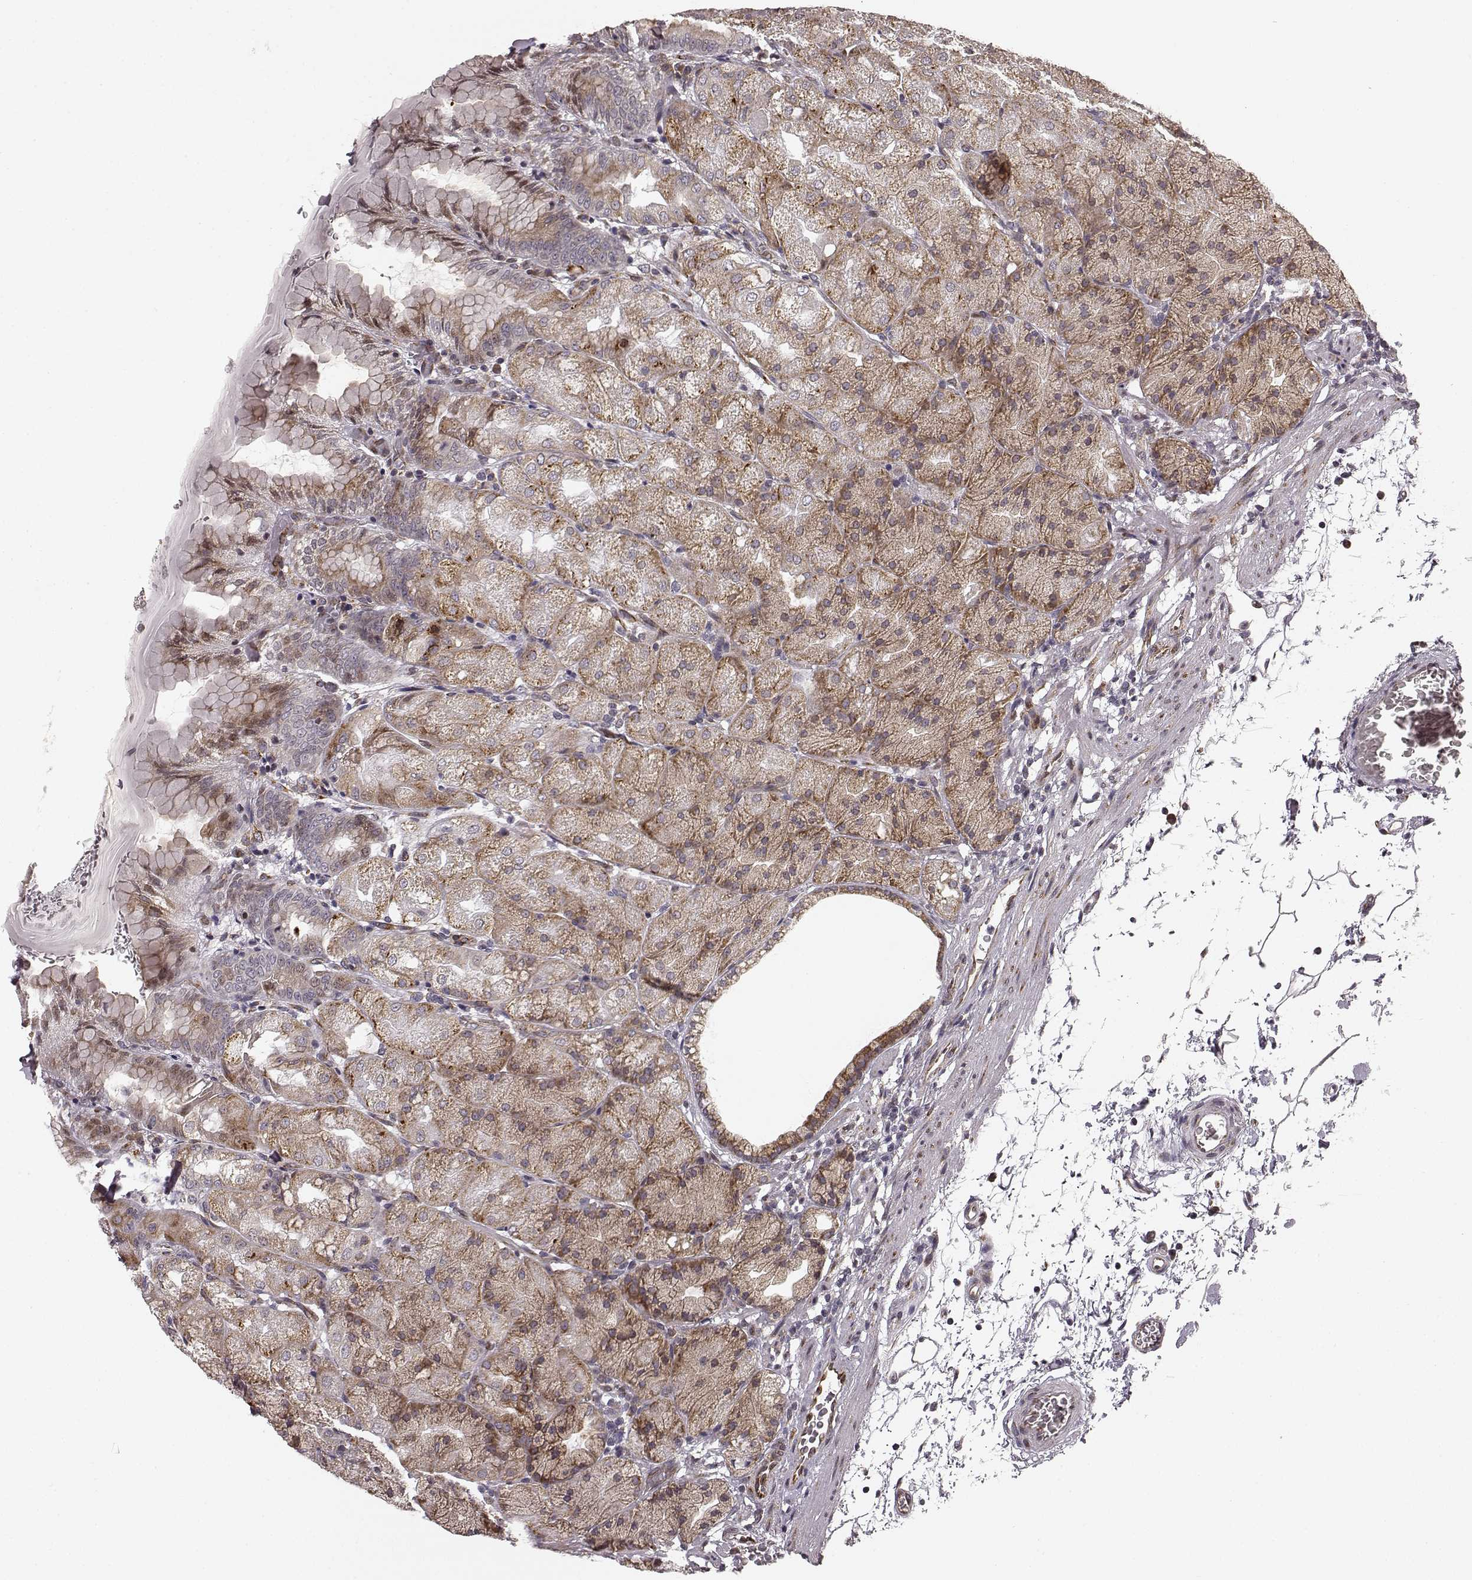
{"staining": {"intensity": "moderate", "quantity": "25%-75%", "location": "cytoplasmic/membranous"}, "tissue": "stomach", "cell_type": "Glandular cells", "image_type": "normal", "snomed": [{"axis": "morphology", "description": "Normal tissue, NOS"}, {"axis": "topography", "description": "Stomach, upper"}, {"axis": "topography", "description": "Stomach"}, {"axis": "topography", "description": "Stomach, lower"}], "caption": "IHC image of benign stomach stained for a protein (brown), which demonstrates medium levels of moderate cytoplasmic/membranous staining in approximately 25%-75% of glandular cells.", "gene": "TMEM14A", "patient": {"sex": "male", "age": 62}}